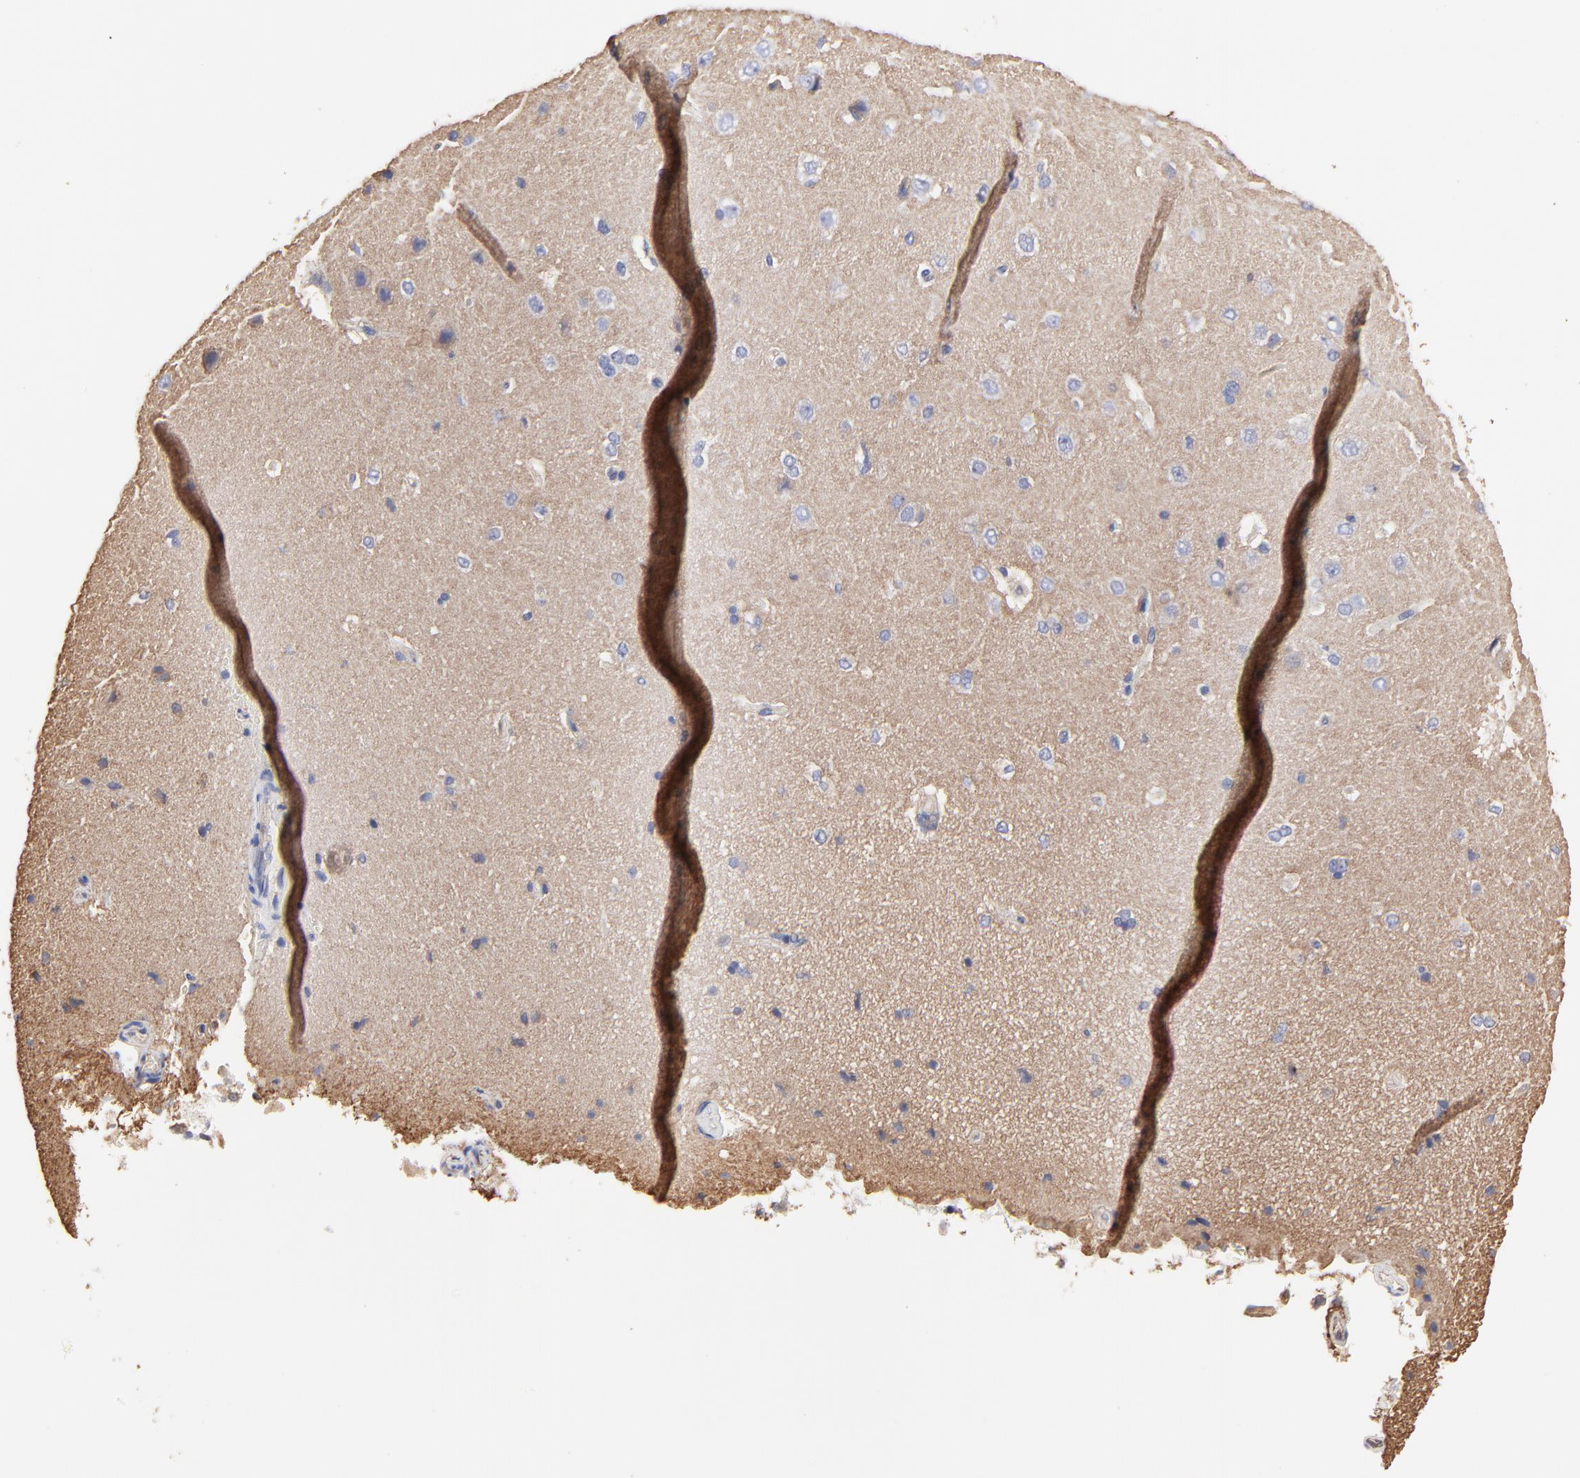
{"staining": {"intensity": "moderate", "quantity": "<25%", "location": "cytoplasmic/membranous"}, "tissue": "cerebral cortex", "cell_type": "Endothelial cells", "image_type": "normal", "snomed": [{"axis": "morphology", "description": "Normal tissue, NOS"}, {"axis": "topography", "description": "Cerebral cortex"}], "caption": "Cerebral cortex stained with IHC displays moderate cytoplasmic/membranous positivity in approximately <25% of endothelial cells.", "gene": "ARMT1", "patient": {"sex": "female", "age": 45}}